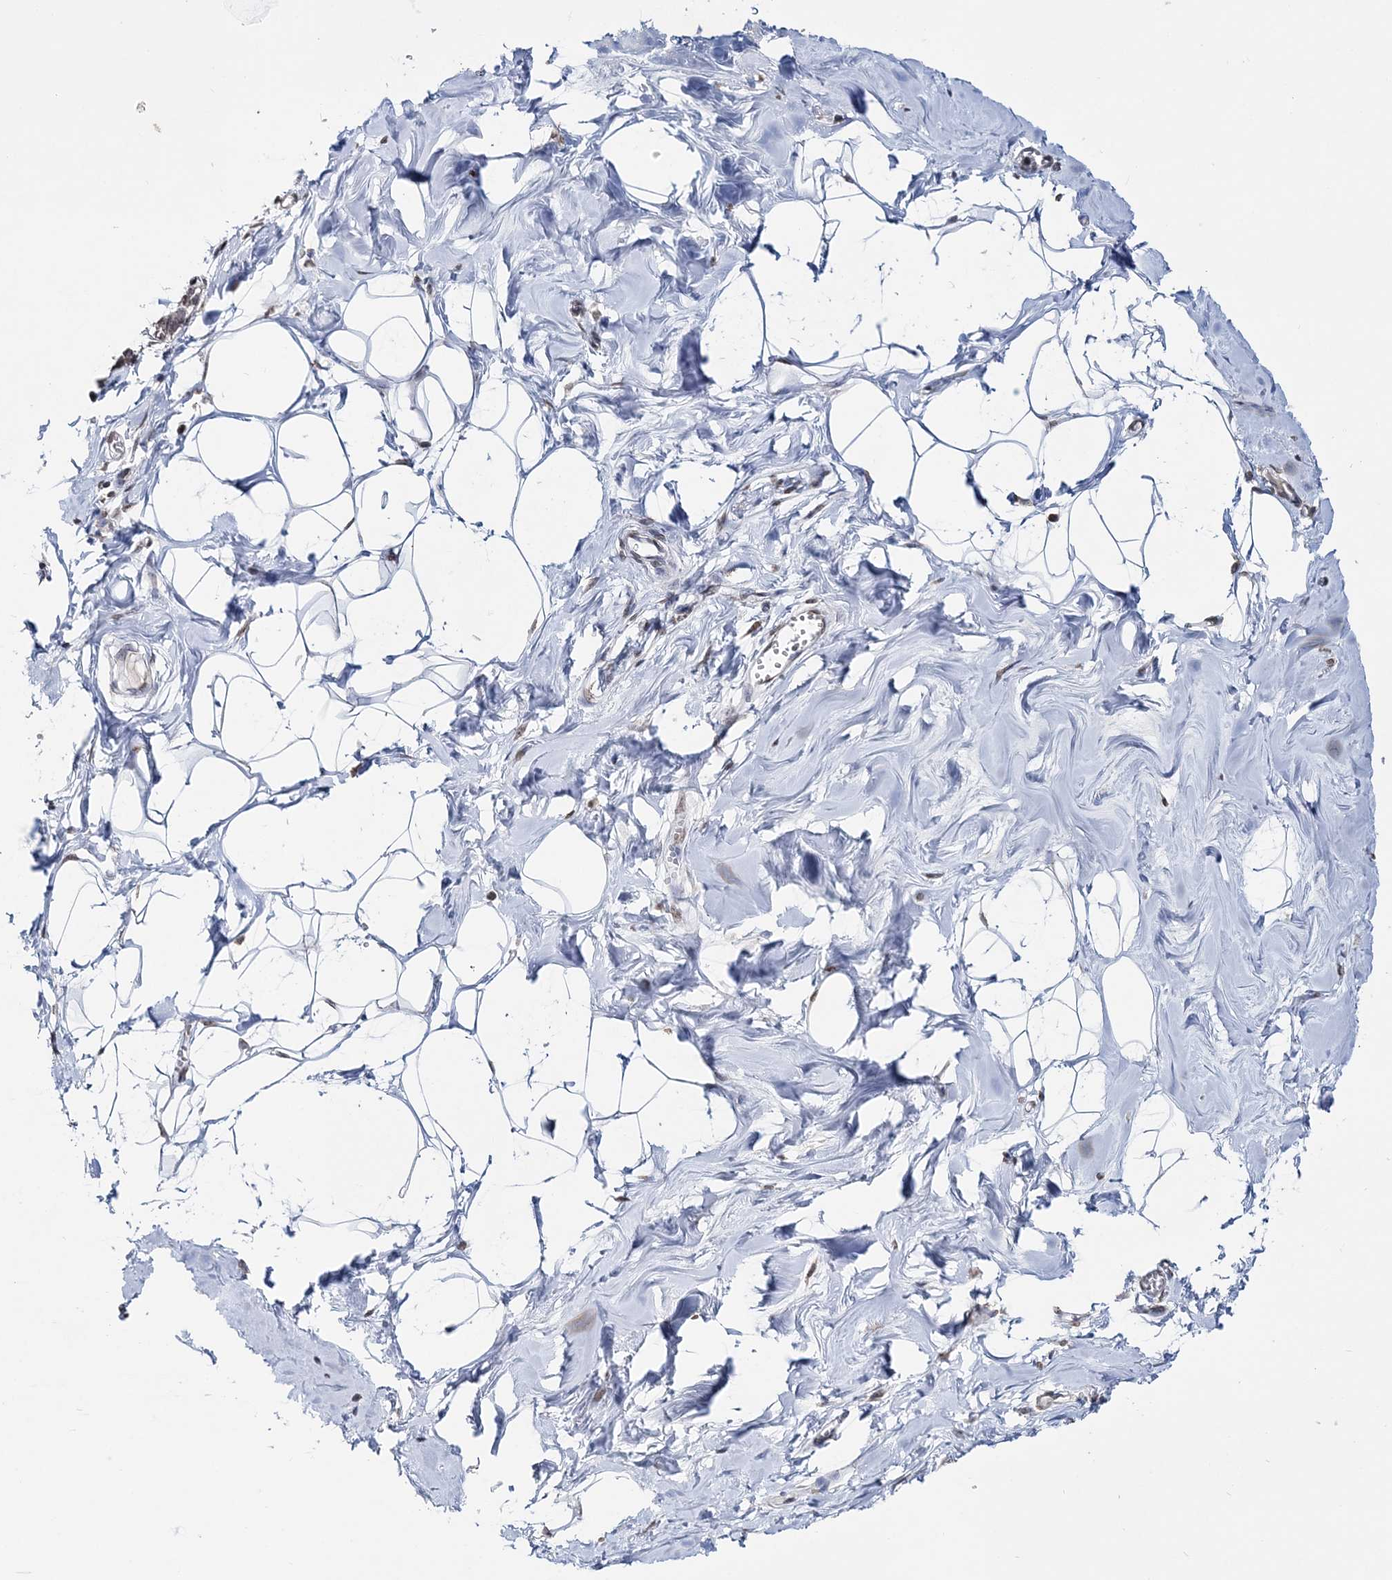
{"staining": {"intensity": "negative", "quantity": "none", "location": "none"}, "tissue": "breast", "cell_type": "Adipocytes", "image_type": "normal", "snomed": [{"axis": "morphology", "description": "Normal tissue, NOS"}, {"axis": "topography", "description": "Breast"}], "caption": "A micrograph of human breast is negative for staining in adipocytes. Brightfield microscopy of immunohistochemistry stained with DAB (3,3'-diaminobenzidine) (brown) and hematoxylin (blue), captured at high magnification.", "gene": "SOWAHB", "patient": {"sex": "female", "age": 27}}